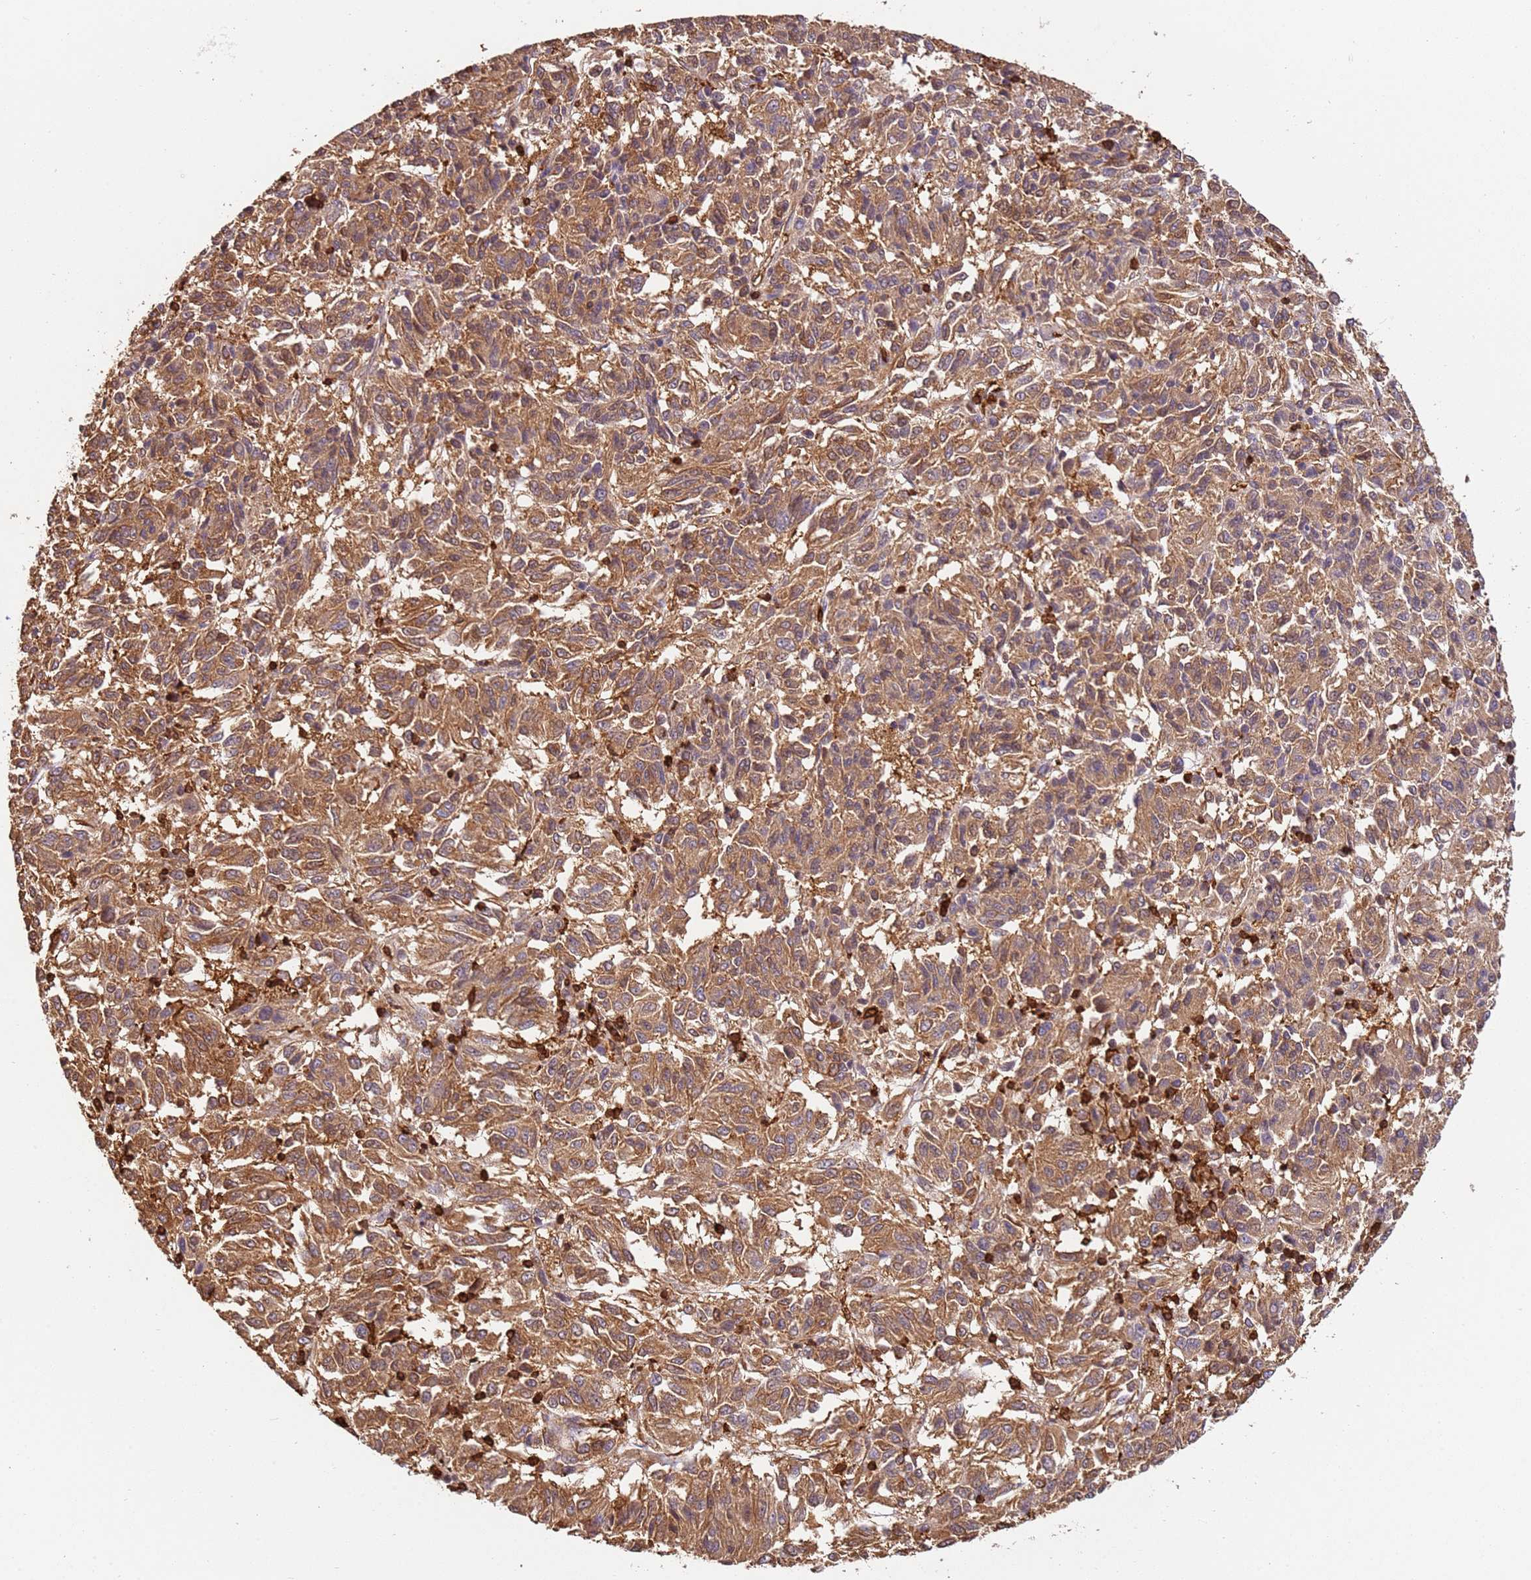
{"staining": {"intensity": "moderate", "quantity": ">75%", "location": "cytoplasmic/membranous"}, "tissue": "melanoma", "cell_type": "Tumor cells", "image_type": "cancer", "snomed": [{"axis": "morphology", "description": "Malignant melanoma, Metastatic site"}, {"axis": "topography", "description": "Lung"}], "caption": "A medium amount of moderate cytoplasmic/membranous positivity is seen in approximately >75% of tumor cells in malignant melanoma (metastatic site) tissue.", "gene": "OR6P1", "patient": {"sex": "male", "age": 64}}